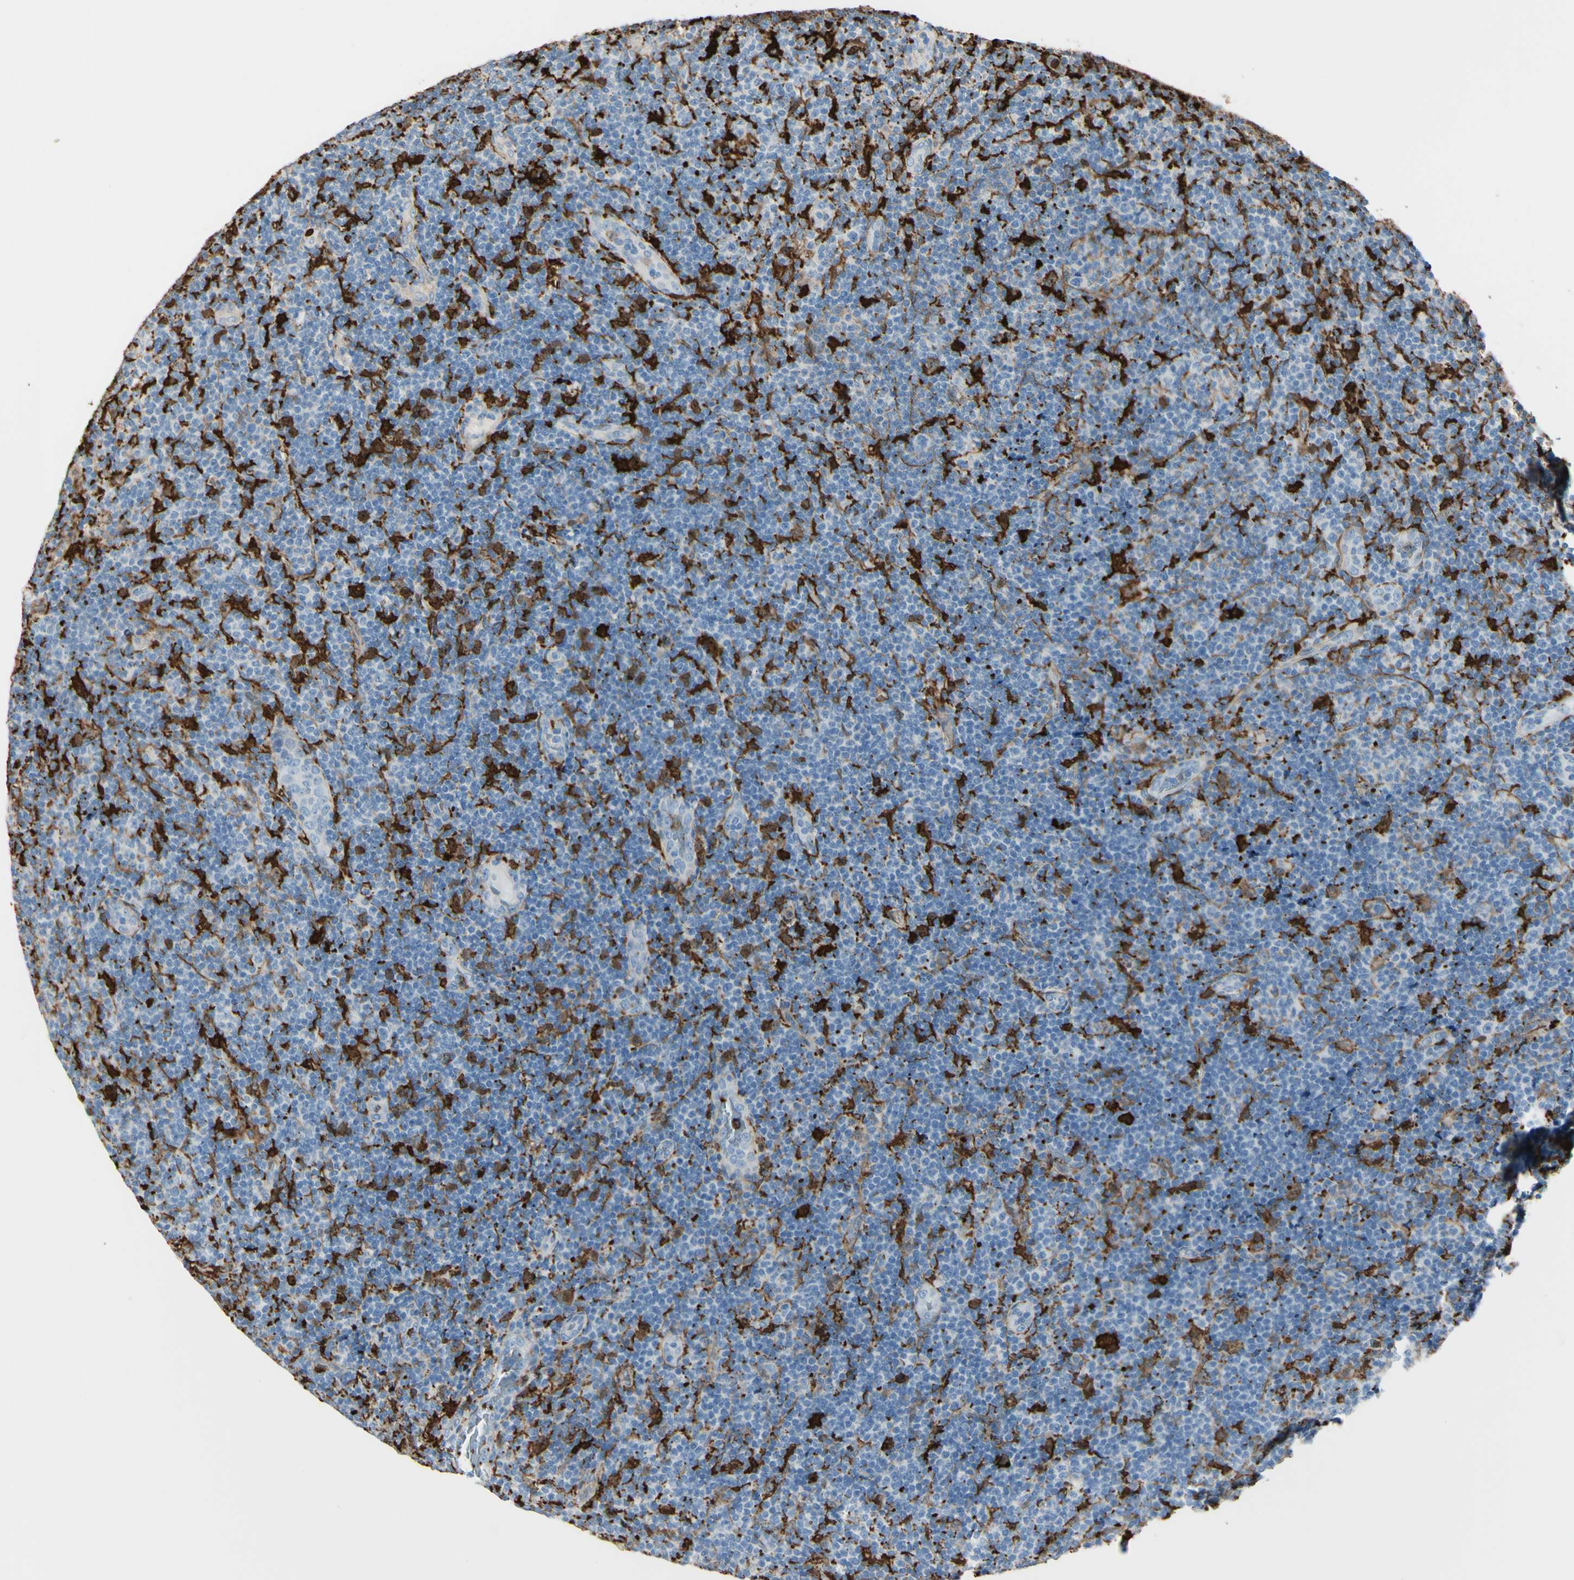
{"staining": {"intensity": "negative", "quantity": "none", "location": "none"}, "tissue": "lymphoma", "cell_type": "Tumor cells", "image_type": "cancer", "snomed": [{"axis": "morphology", "description": "Malignant lymphoma, non-Hodgkin's type, Low grade"}, {"axis": "topography", "description": "Lymph node"}], "caption": "This is an immunohistochemistry (IHC) image of low-grade malignant lymphoma, non-Hodgkin's type. There is no positivity in tumor cells.", "gene": "GSN", "patient": {"sex": "male", "age": 83}}